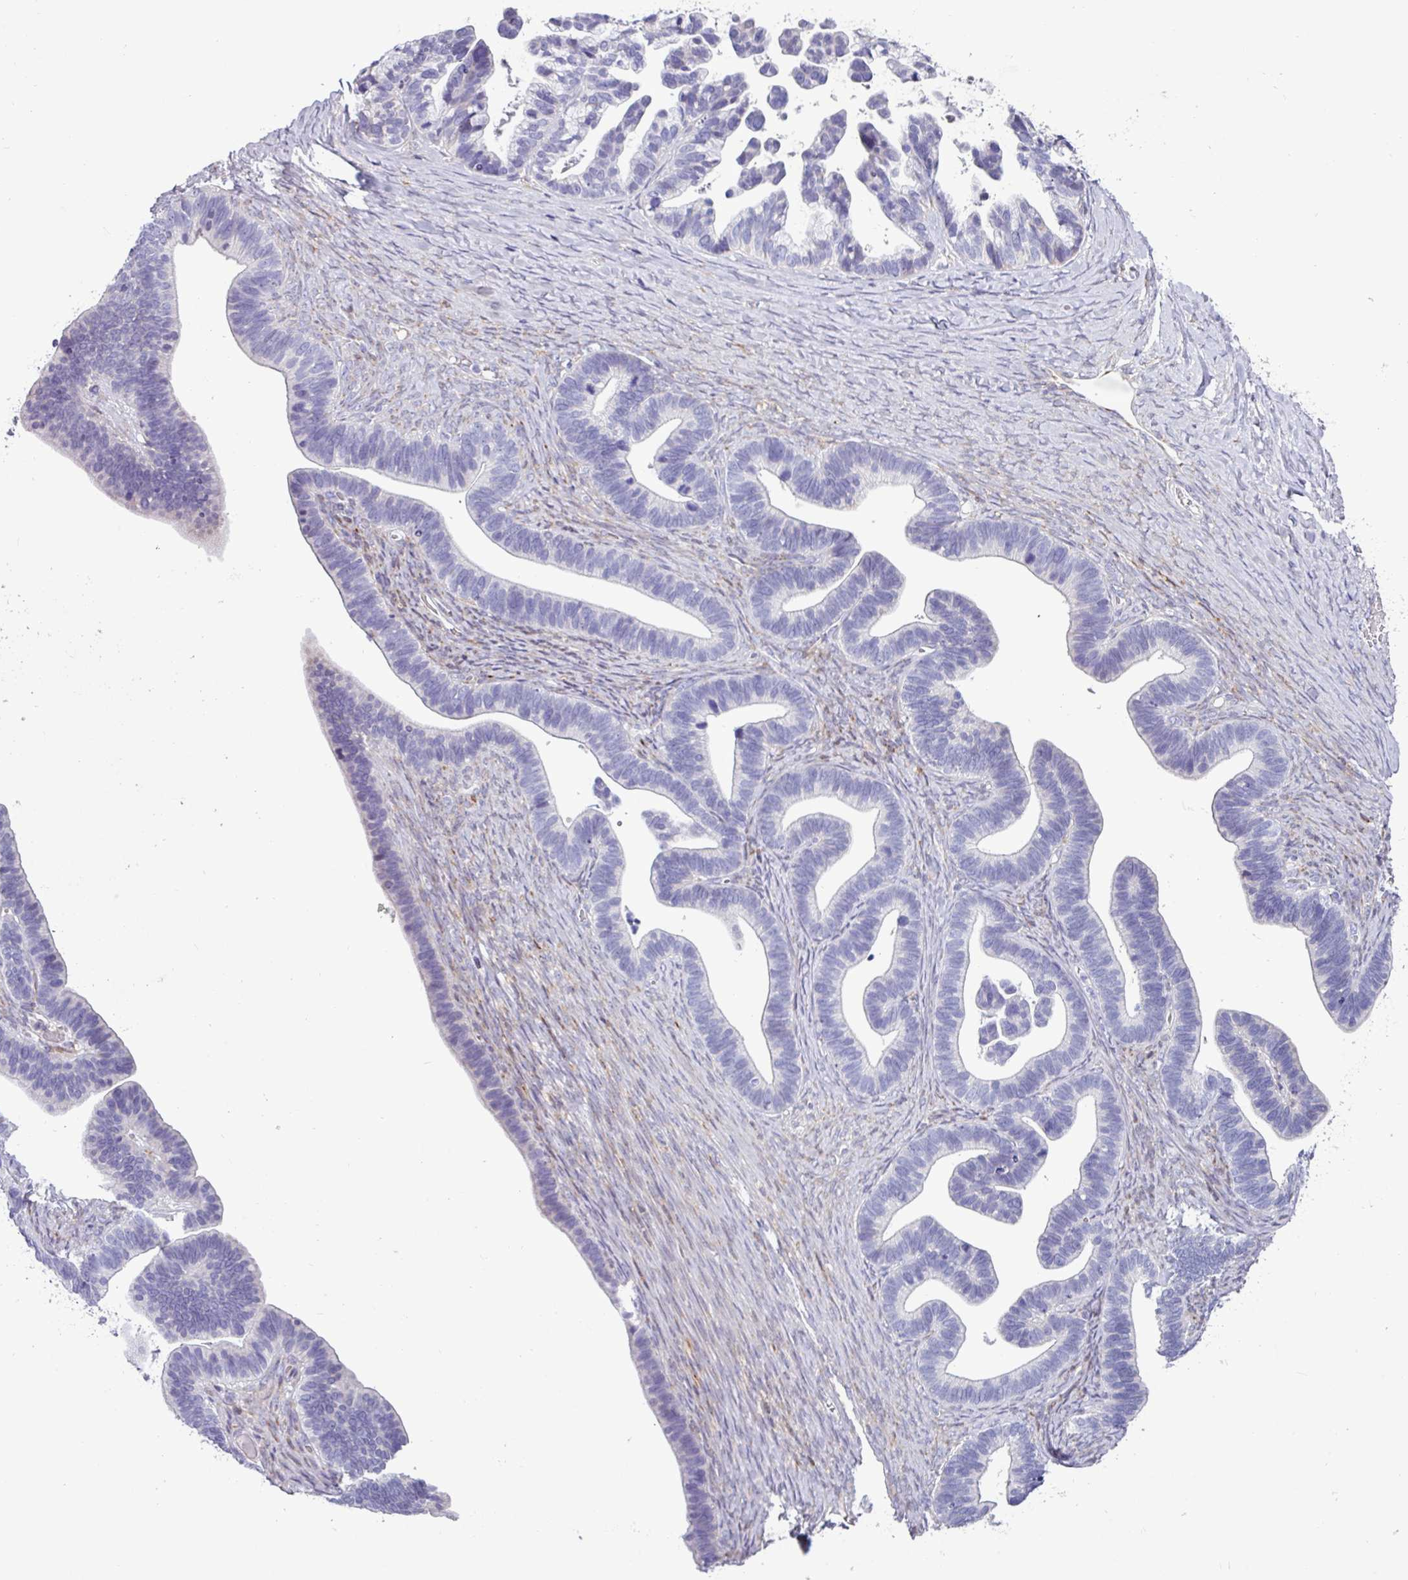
{"staining": {"intensity": "negative", "quantity": "none", "location": "none"}, "tissue": "ovarian cancer", "cell_type": "Tumor cells", "image_type": "cancer", "snomed": [{"axis": "morphology", "description": "Cystadenocarcinoma, serous, NOS"}, {"axis": "topography", "description": "Ovary"}], "caption": "The immunohistochemistry (IHC) image has no significant staining in tumor cells of ovarian serous cystadenocarcinoma tissue. Brightfield microscopy of immunohistochemistry (IHC) stained with DAB (brown) and hematoxylin (blue), captured at high magnification.", "gene": "PPP1R35", "patient": {"sex": "female", "age": 56}}